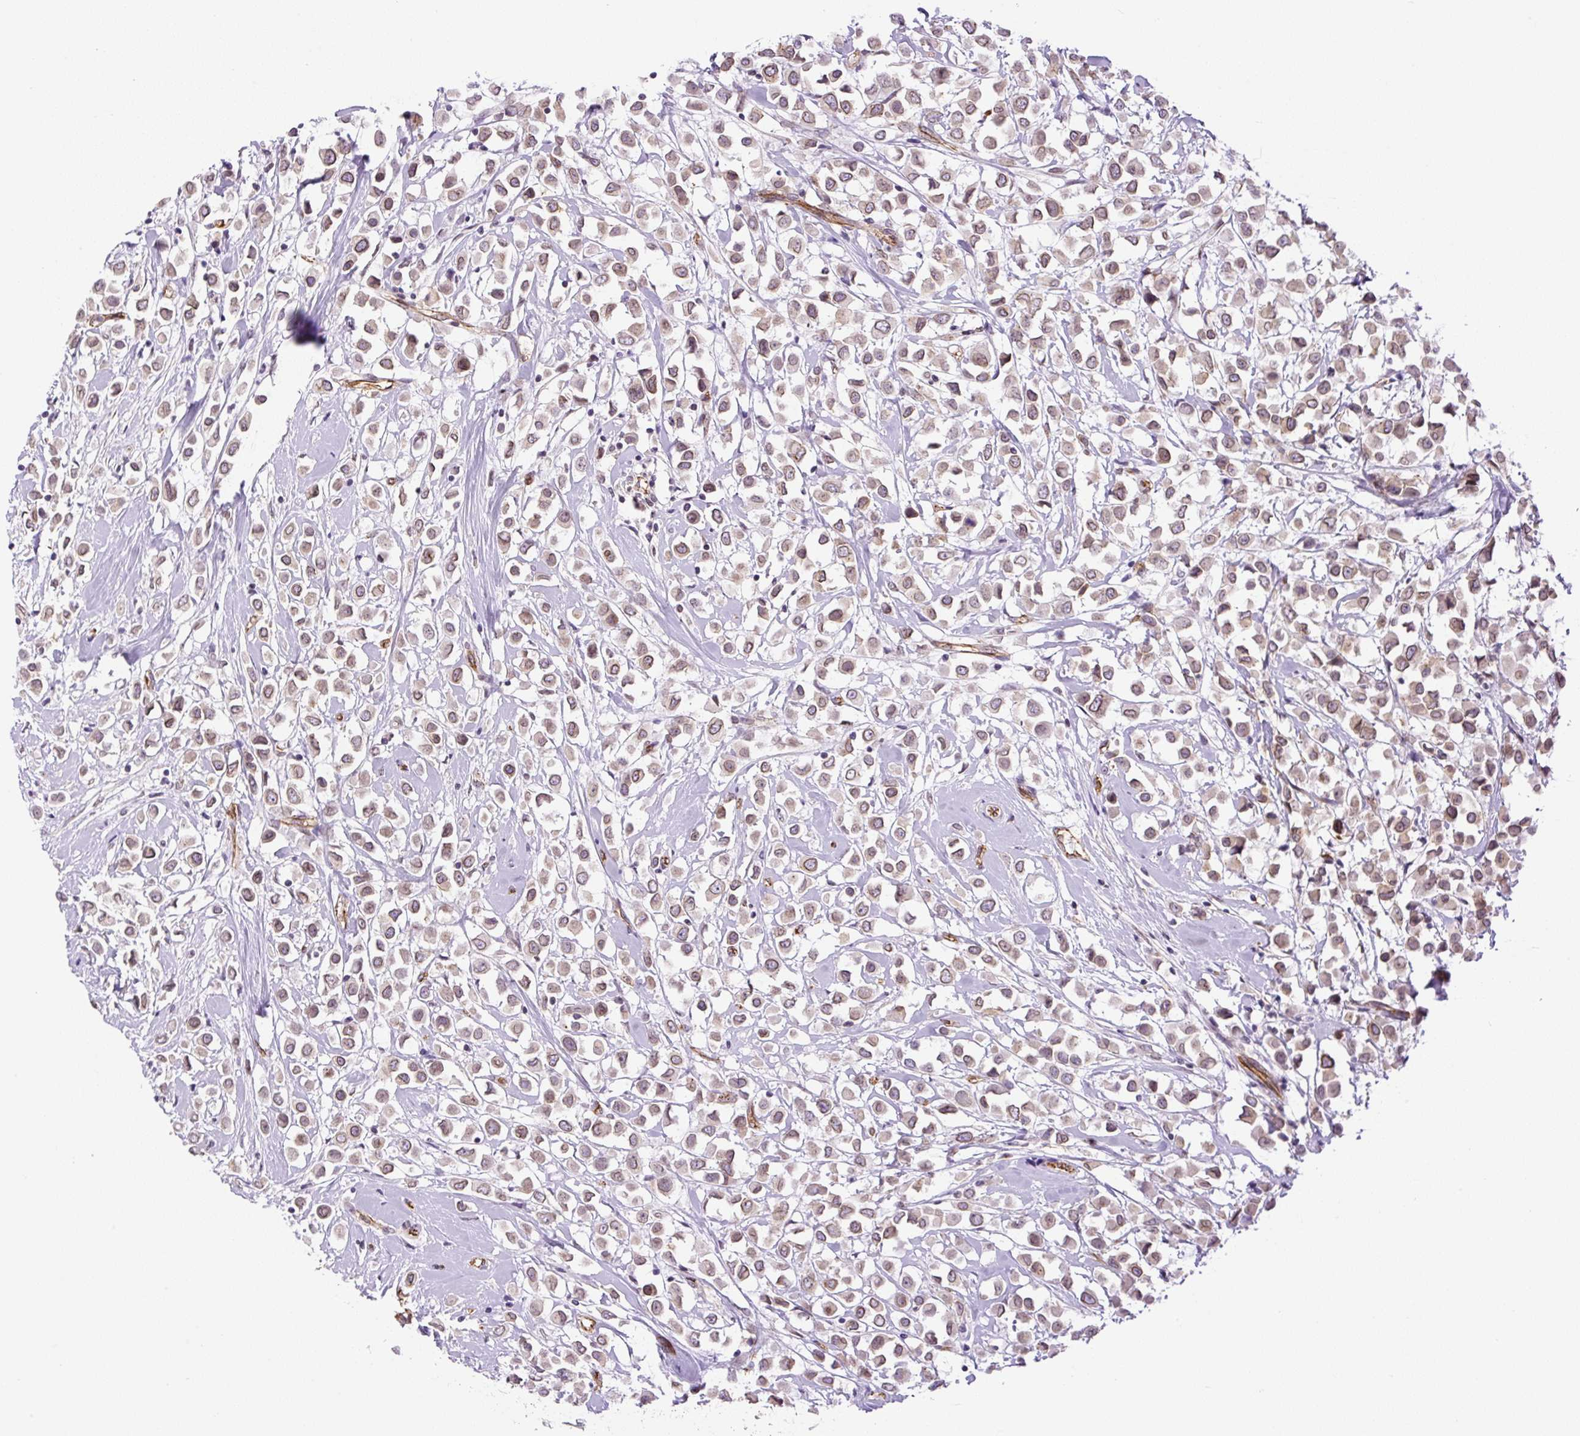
{"staining": {"intensity": "moderate", "quantity": "25%-75%", "location": "cytoplasmic/membranous,nuclear"}, "tissue": "breast cancer", "cell_type": "Tumor cells", "image_type": "cancer", "snomed": [{"axis": "morphology", "description": "Duct carcinoma"}, {"axis": "topography", "description": "Breast"}], "caption": "Approximately 25%-75% of tumor cells in human breast cancer demonstrate moderate cytoplasmic/membranous and nuclear protein expression as visualized by brown immunohistochemical staining.", "gene": "MYO5C", "patient": {"sex": "female", "age": 87}}